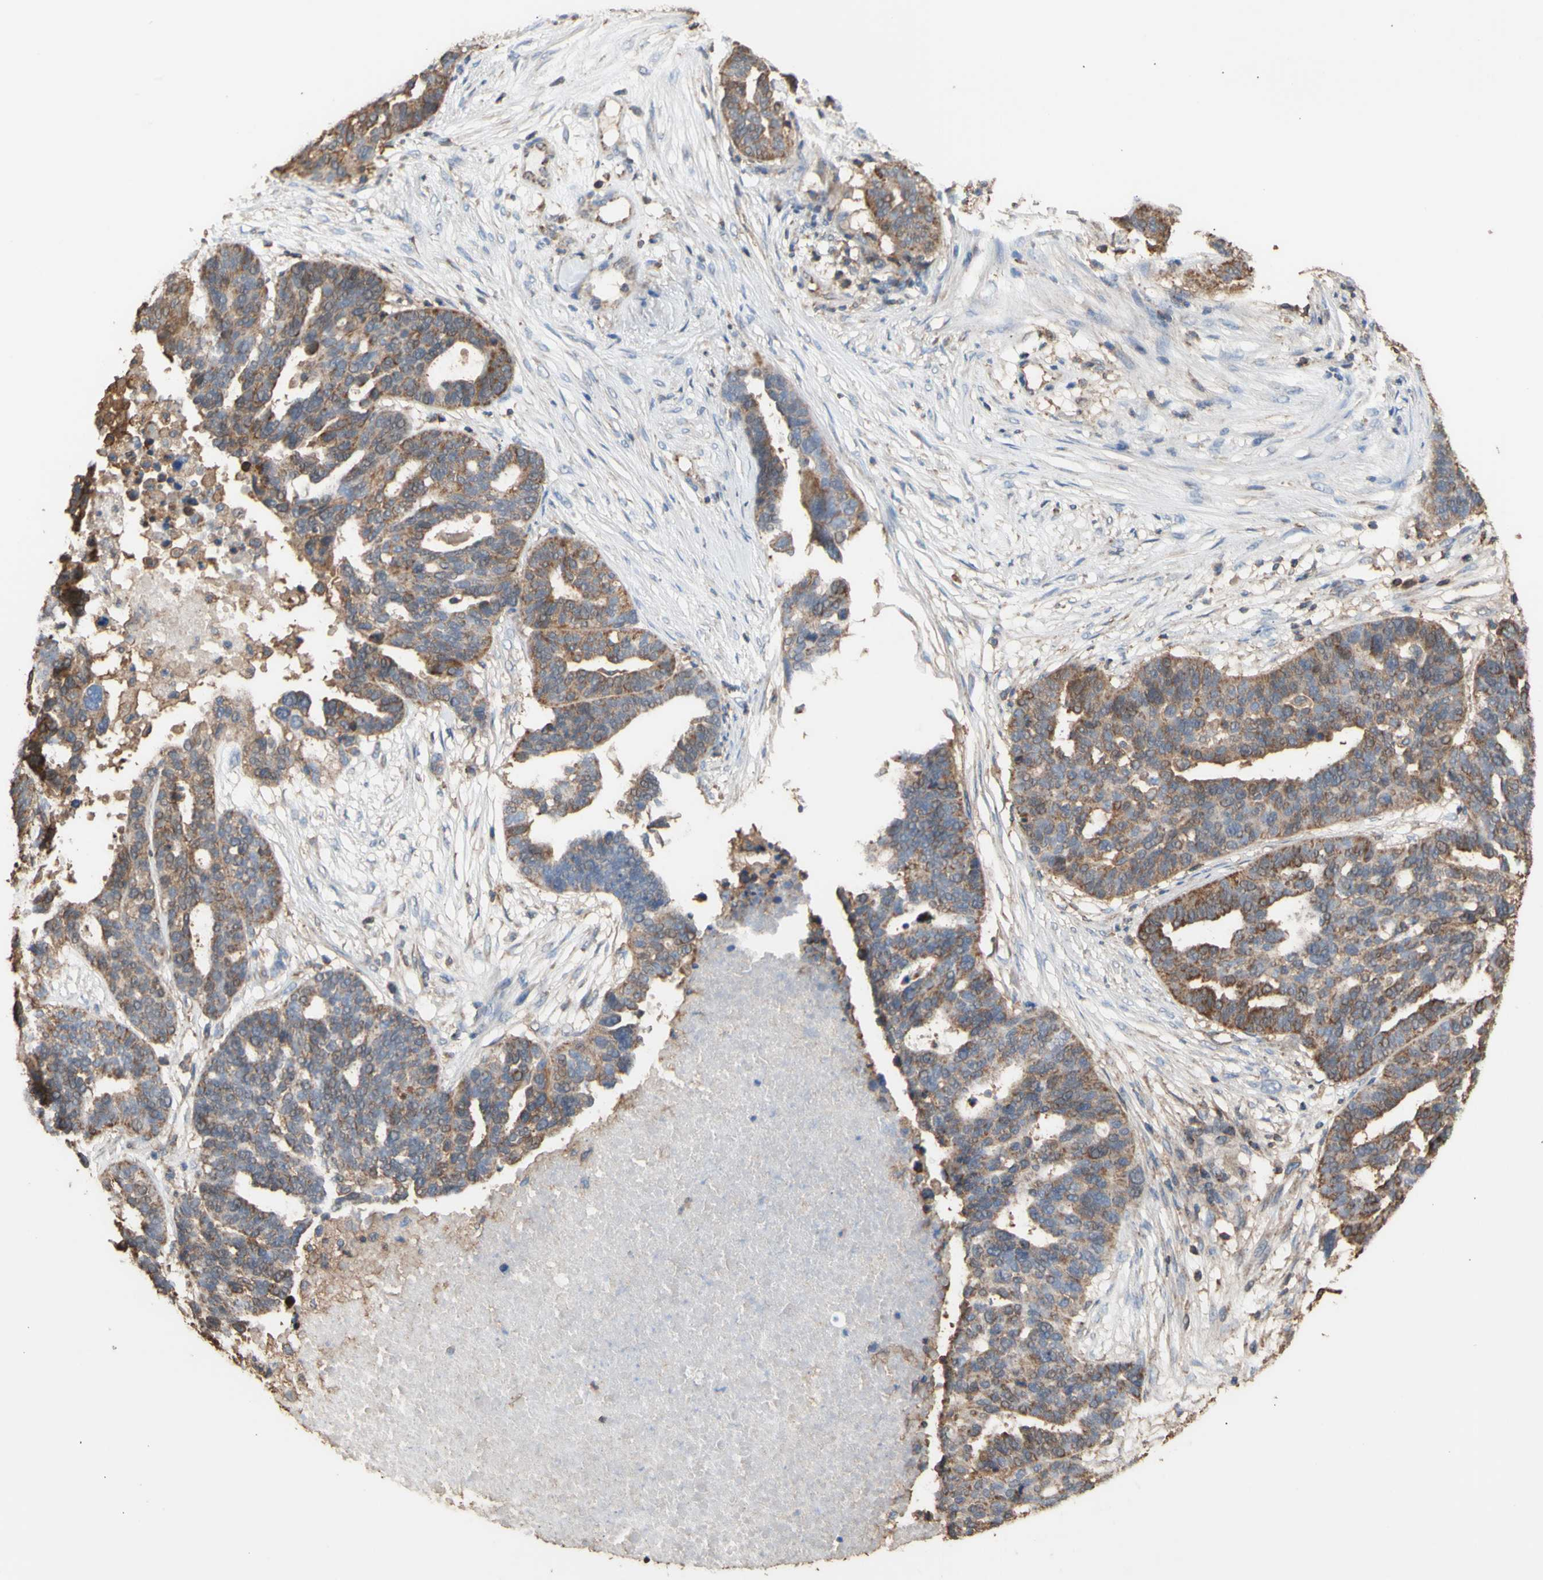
{"staining": {"intensity": "moderate", "quantity": ">75%", "location": "cytoplasmic/membranous"}, "tissue": "ovarian cancer", "cell_type": "Tumor cells", "image_type": "cancer", "snomed": [{"axis": "morphology", "description": "Cystadenocarcinoma, serous, NOS"}, {"axis": "topography", "description": "Ovary"}], "caption": "Protein positivity by IHC exhibits moderate cytoplasmic/membranous positivity in approximately >75% of tumor cells in ovarian cancer (serous cystadenocarcinoma). (DAB = brown stain, brightfield microscopy at high magnification).", "gene": "ALDH9A1", "patient": {"sex": "female", "age": 59}}